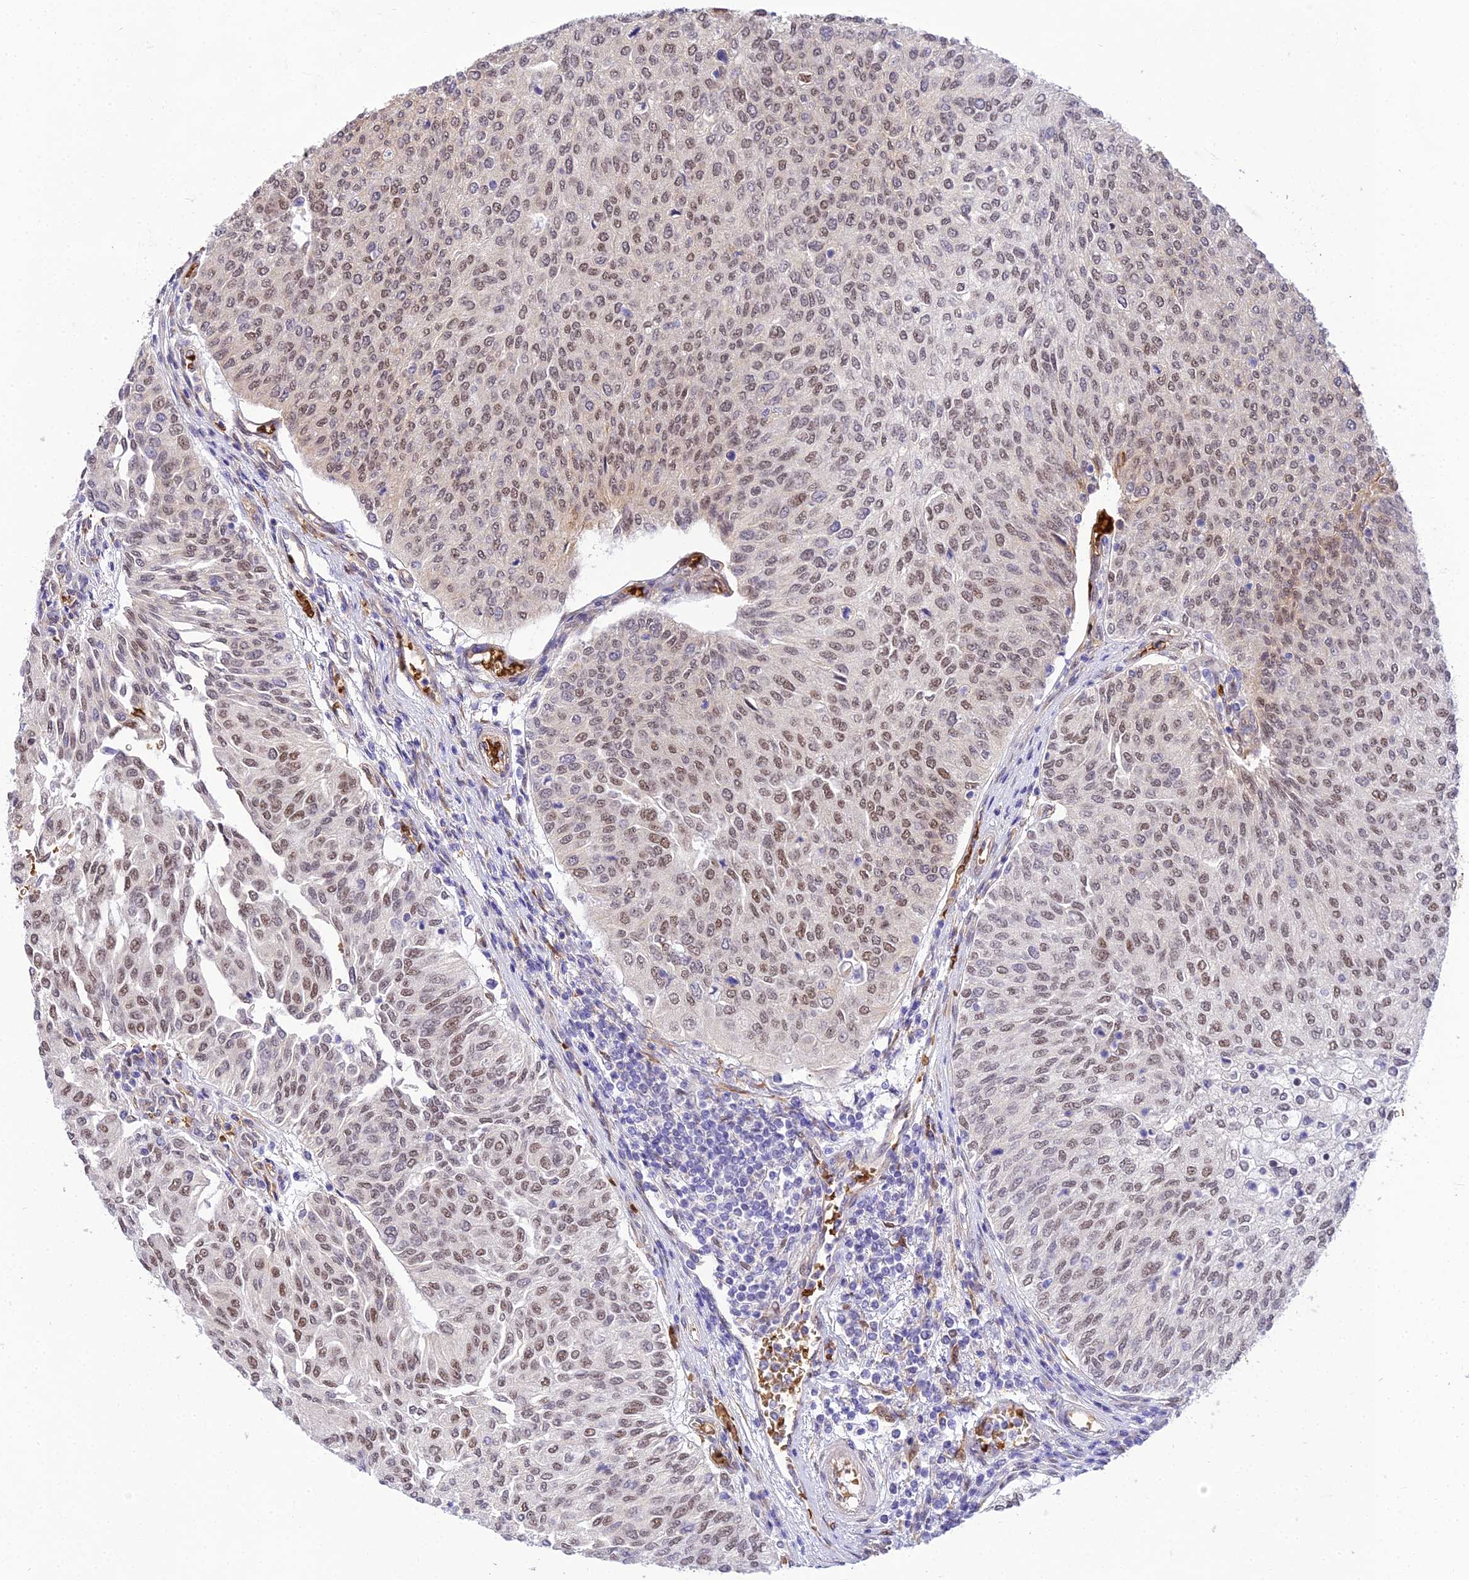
{"staining": {"intensity": "moderate", "quantity": ">75%", "location": "nuclear"}, "tissue": "urothelial cancer", "cell_type": "Tumor cells", "image_type": "cancer", "snomed": [{"axis": "morphology", "description": "Urothelial carcinoma, High grade"}, {"axis": "topography", "description": "Urinary bladder"}], "caption": "DAB (3,3'-diaminobenzidine) immunohistochemical staining of urothelial cancer shows moderate nuclear protein staining in approximately >75% of tumor cells. The protein is stained brown, and the nuclei are stained in blue (DAB (3,3'-diaminobenzidine) IHC with brightfield microscopy, high magnification).", "gene": "BCL9", "patient": {"sex": "female", "age": 79}}